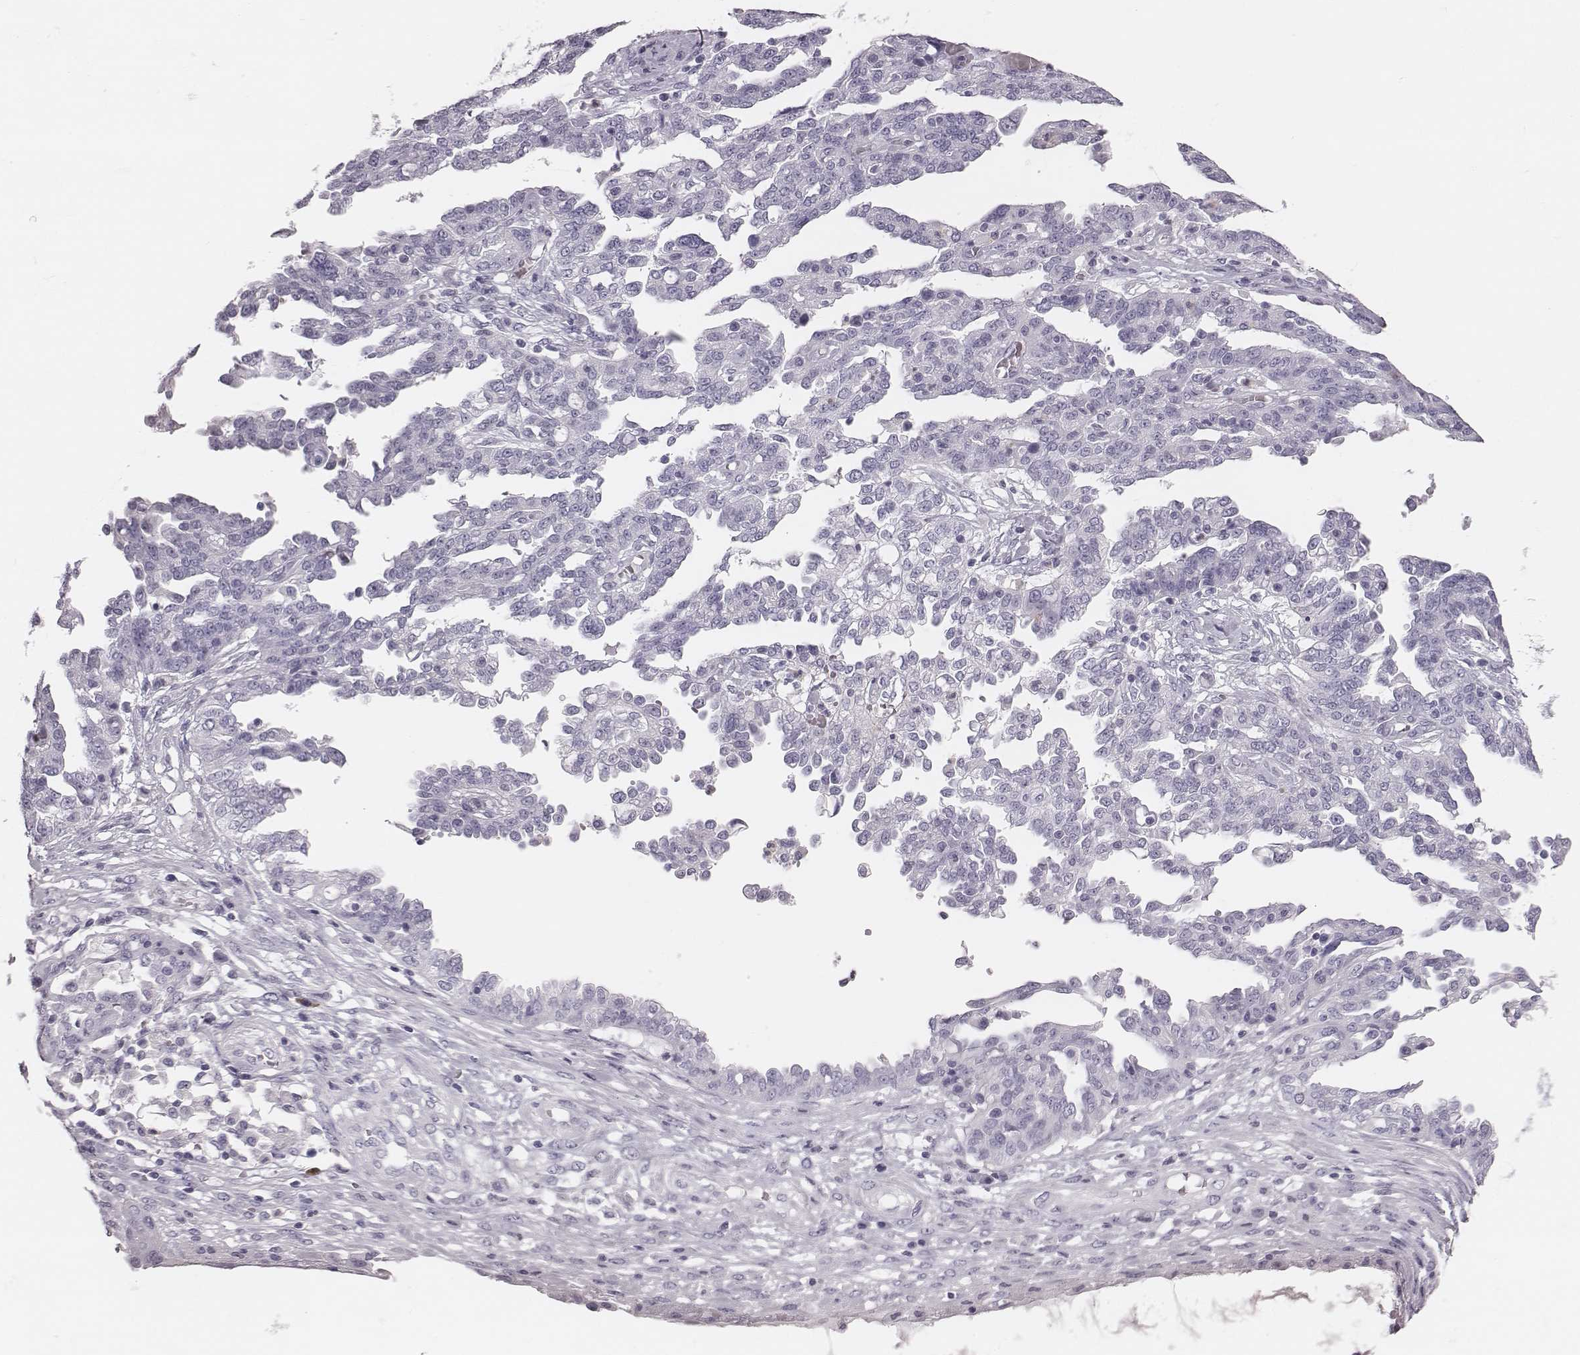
{"staining": {"intensity": "negative", "quantity": "none", "location": "none"}, "tissue": "ovarian cancer", "cell_type": "Tumor cells", "image_type": "cancer", "snomed": [{"axis": "morphology", "description": "Cystadenocarcinoma, serous, NOS"}, {"axis": "topography", "description": "Ovary"}], "caption": "This is an immunohistochemistry image of ovarian serous cystadenocarcinoma. There is no positivity in tumor cells.", "gene": "CSH1", "patient": {"sex": "female", "age": 67}}